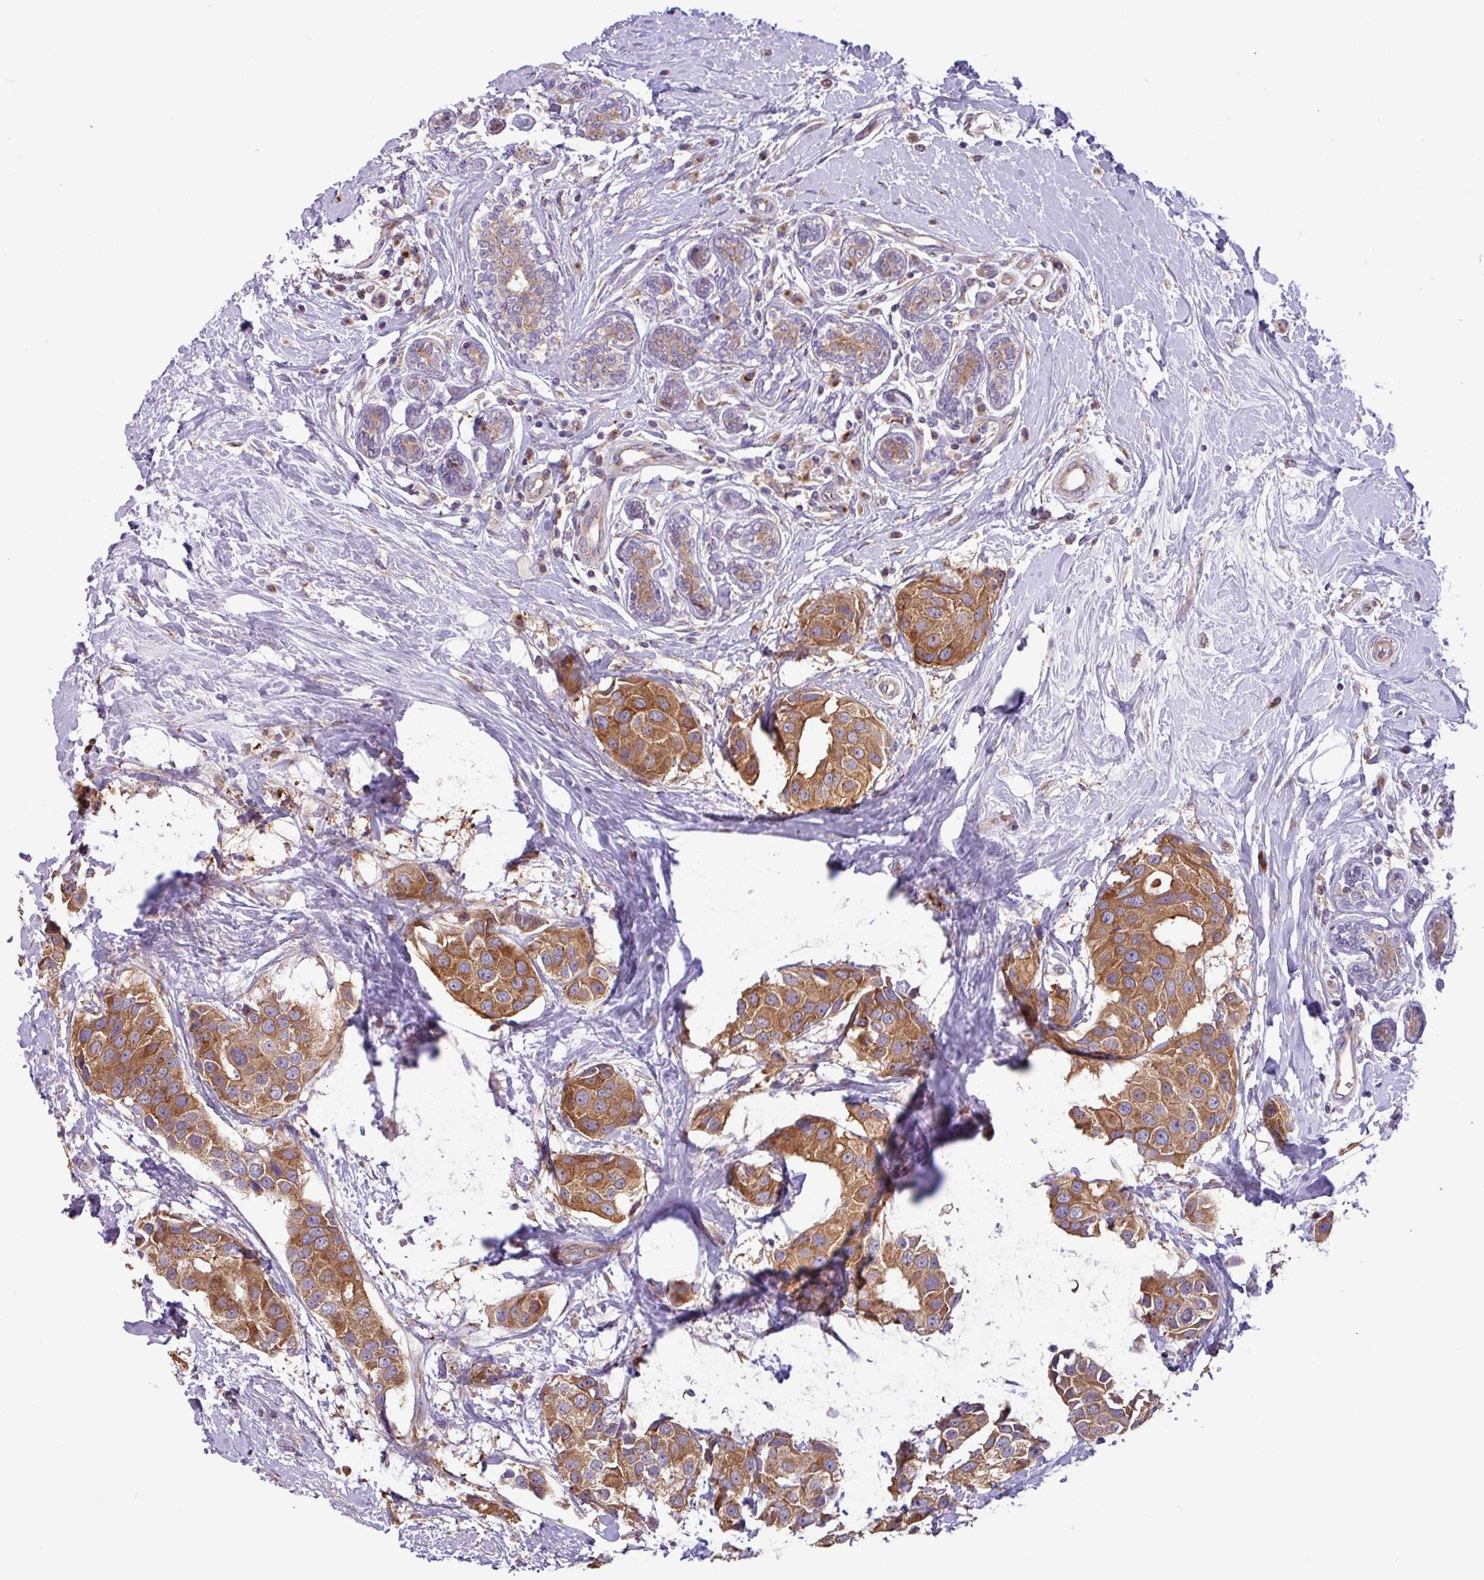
{"staining": {"intensity": "moderate", "quantity": ">75%", "location": "cytoplasmic/membranous"}, "tissue": "breast cancer", "cell_type": "Tumor cells", "image_type": "cancer", "snomed": [{"axis": "morphology", "description": "Normal tissue, NOS"}, {"axis": "morphology", "description": "Duct carcinoma"}, {"axis": "topography", "description": "Breast"}], "caption": "This photomicrograph exhibits immunohistochemistry staining of breast cancer (intraductal carcinoma), with medium moderate cytoplasmic/membranous expression in about >75% of tumor cells.", "gene": "RAB19", "patient": {"sex": "female", "age": 39}}